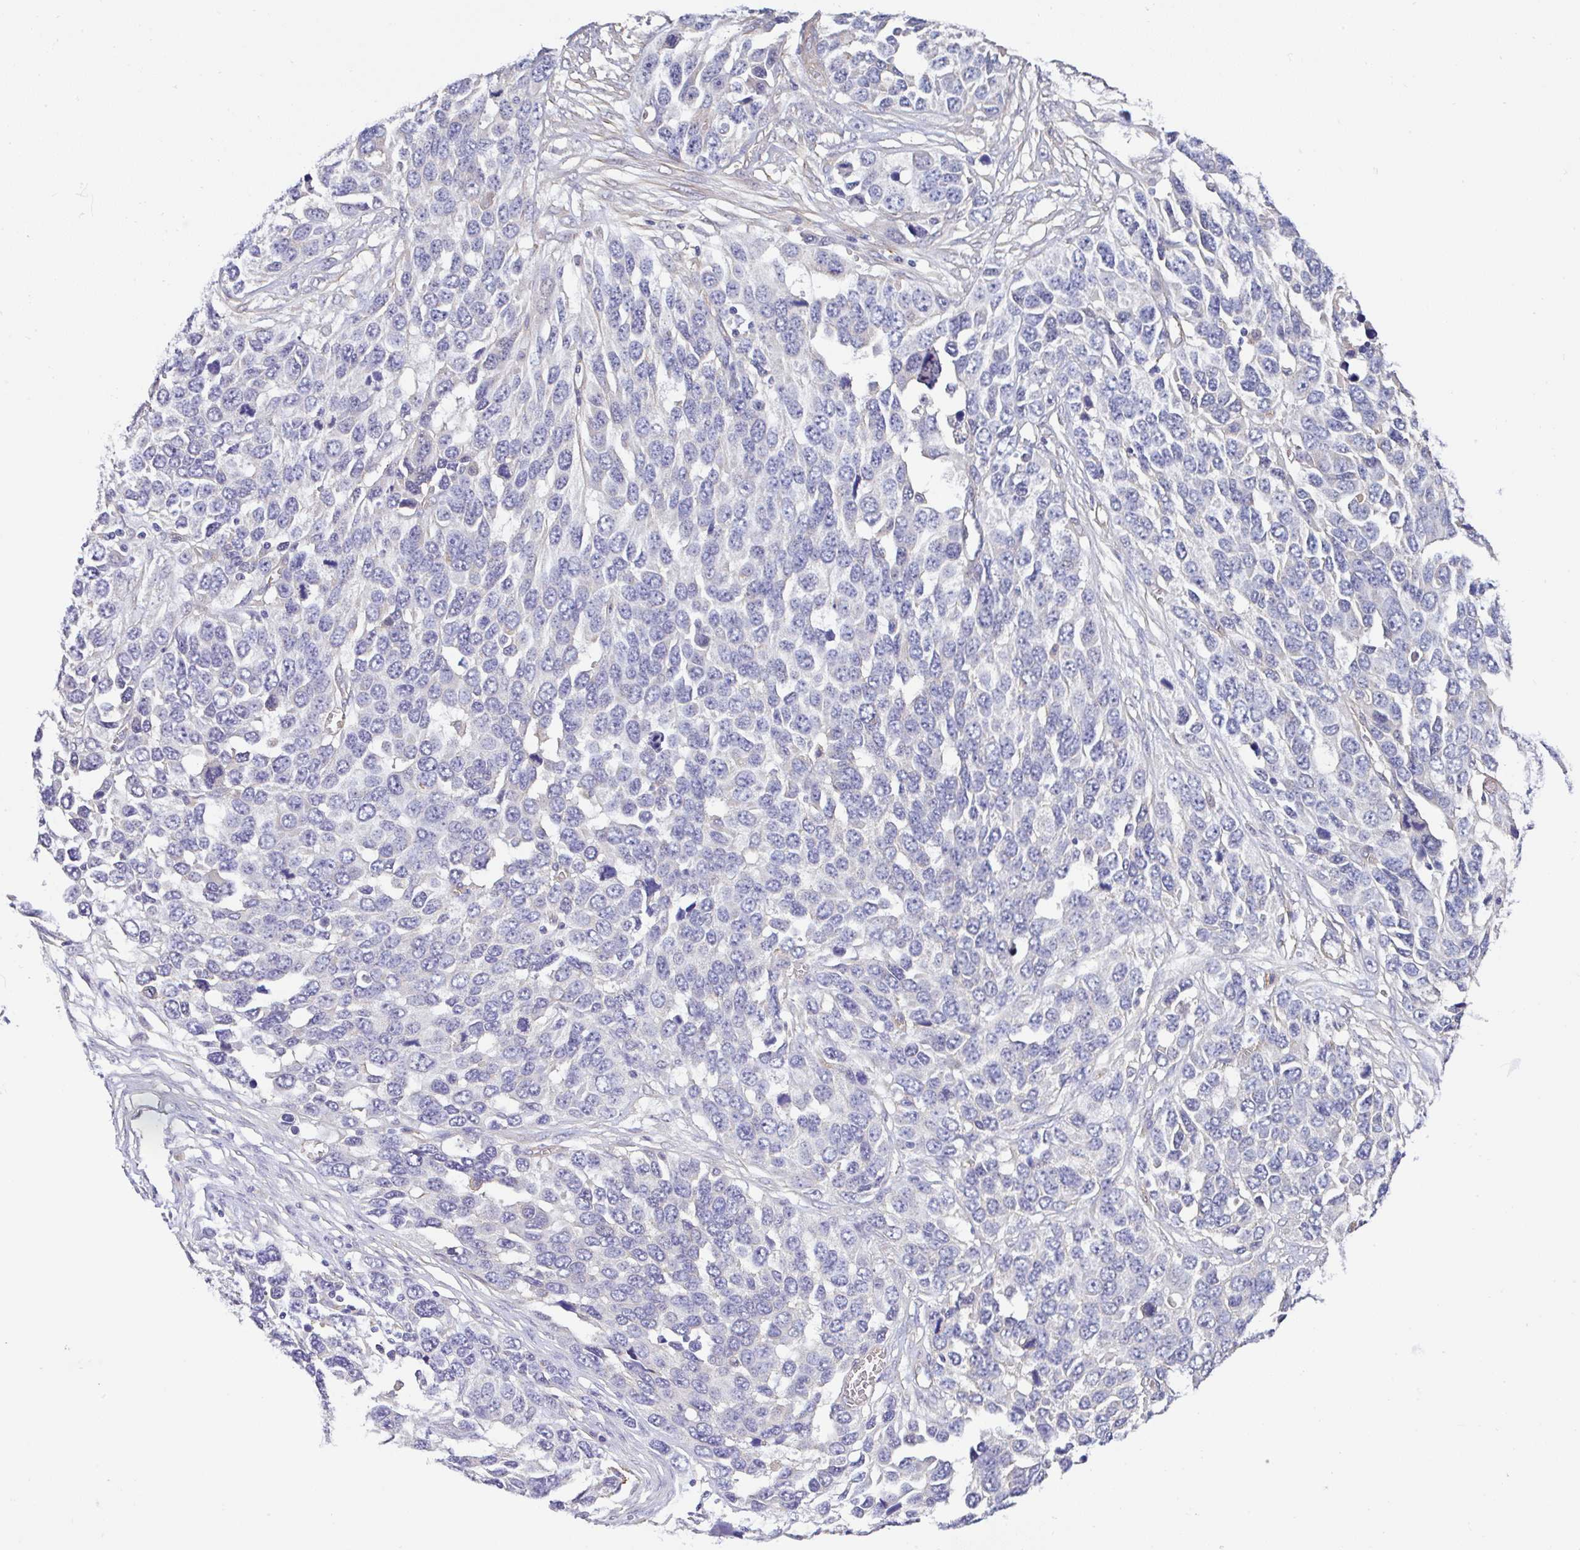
{"staining": {"intensity": "negative", "quantity": "none", "location": "none"}, "tissue": "ovarian cancer", "cell_type": "Tumor cells", "image_type": "cancer", "snomed": [{"axis": "morphology", "description": "Cystadenocarcinoma, serous, NOS"}, {"axis": "topography", "description": "Ovary"}], "caption": "The photomicrograph displays no staining of tumor cells in ovarian serous cystadenocarcinoma. Brightfield microscopy of IHC stained with DAB (3,3'-diaminobenzidine) (brown) and hematoxylin (blue), captured at high magnification.", "gene": "PLCD4", "patient": {"sex": "female", "age": 76}}